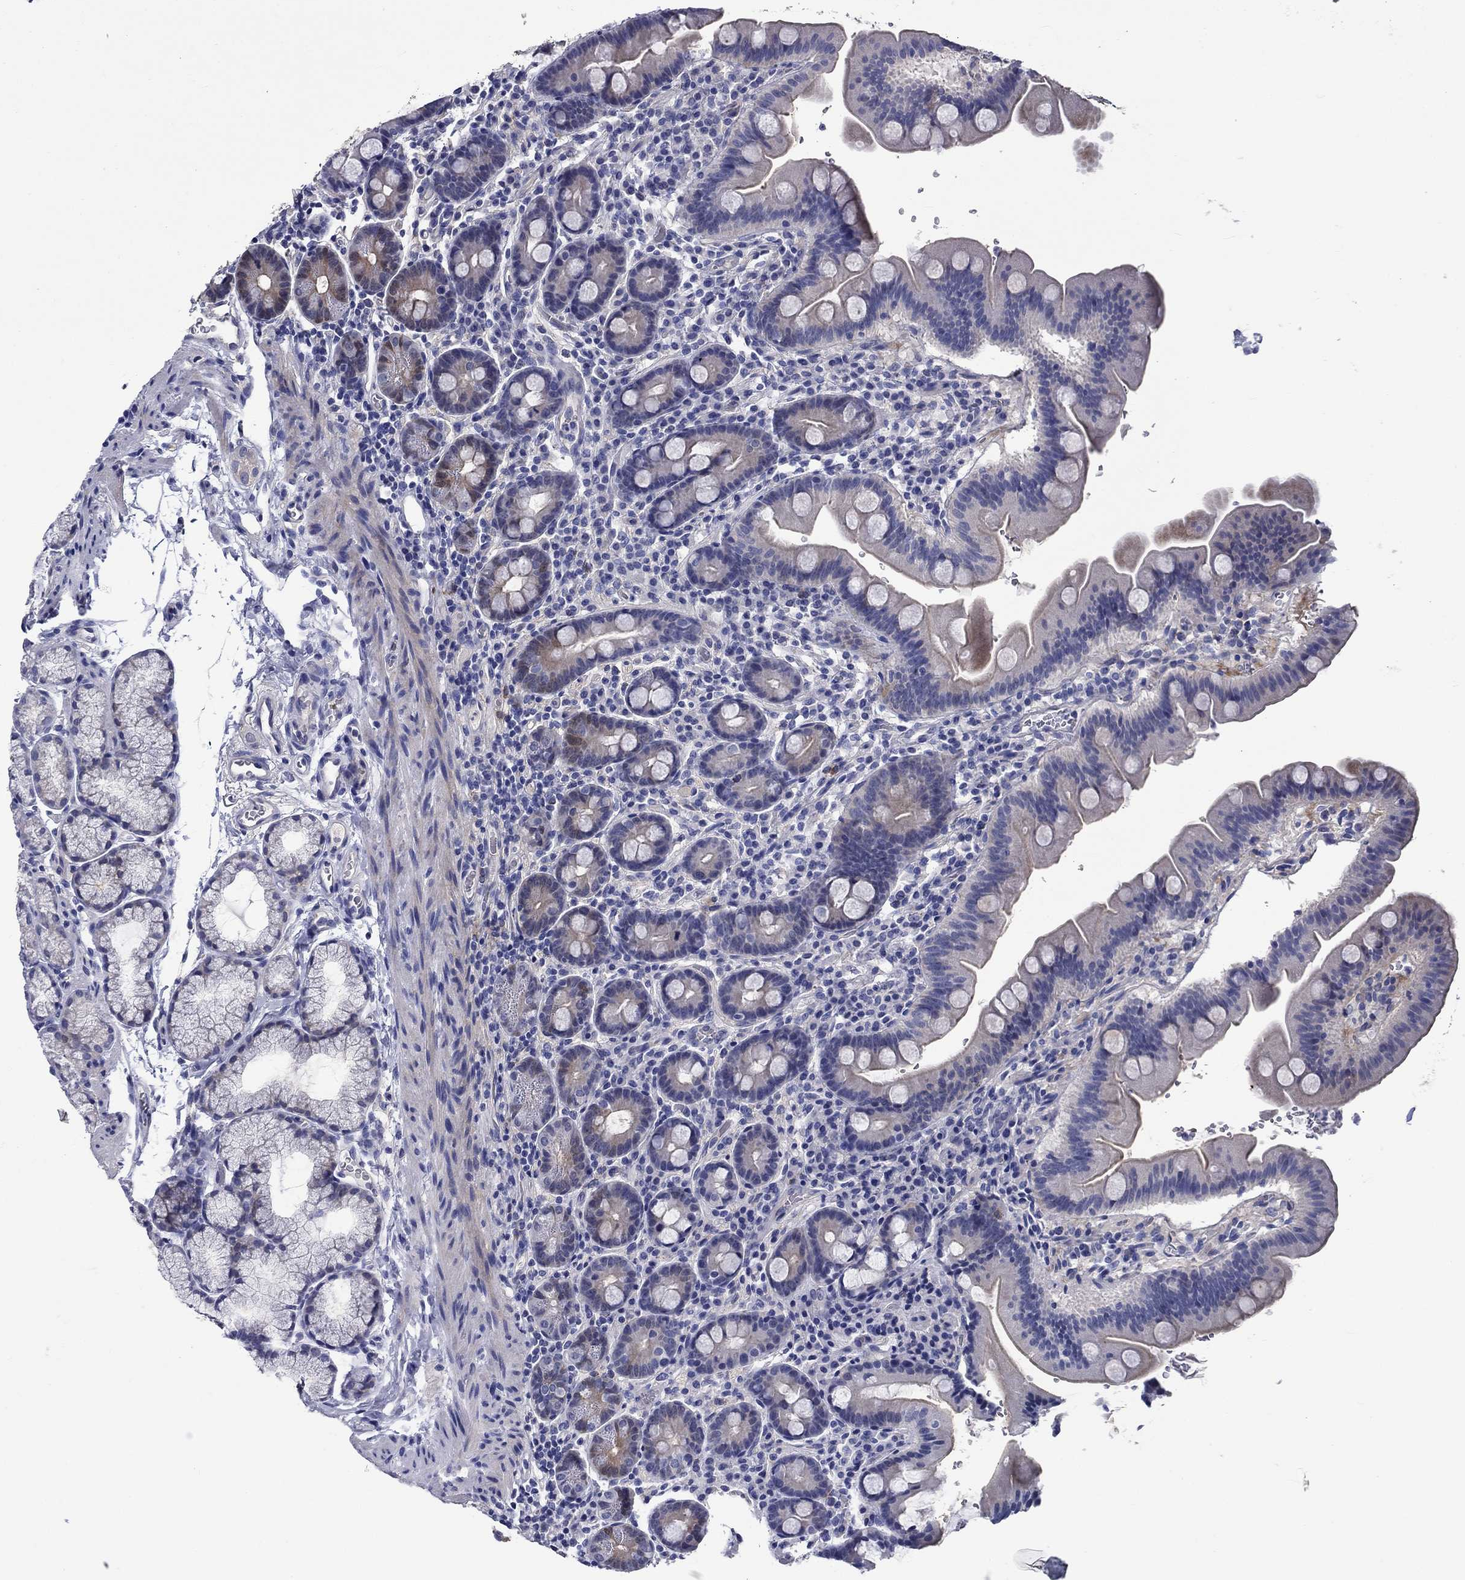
{"staining": {"intensity": "negative", "quantity": "none", "location": "none"}, "tissue": "duodenum", "cell_type": "Glandular cells", "image_type": "normal", "snomed": [{"axis": "morphology", "description": "Normal tissue, NOS"}, {"axis": "topography", "description": "Duodenum"}], "caption": "Human duodenum stained for a protein using IHC shows no staining in glandular cells.", "gene": "CNDP1", "patient": {"sex": "male", "age": 59}}